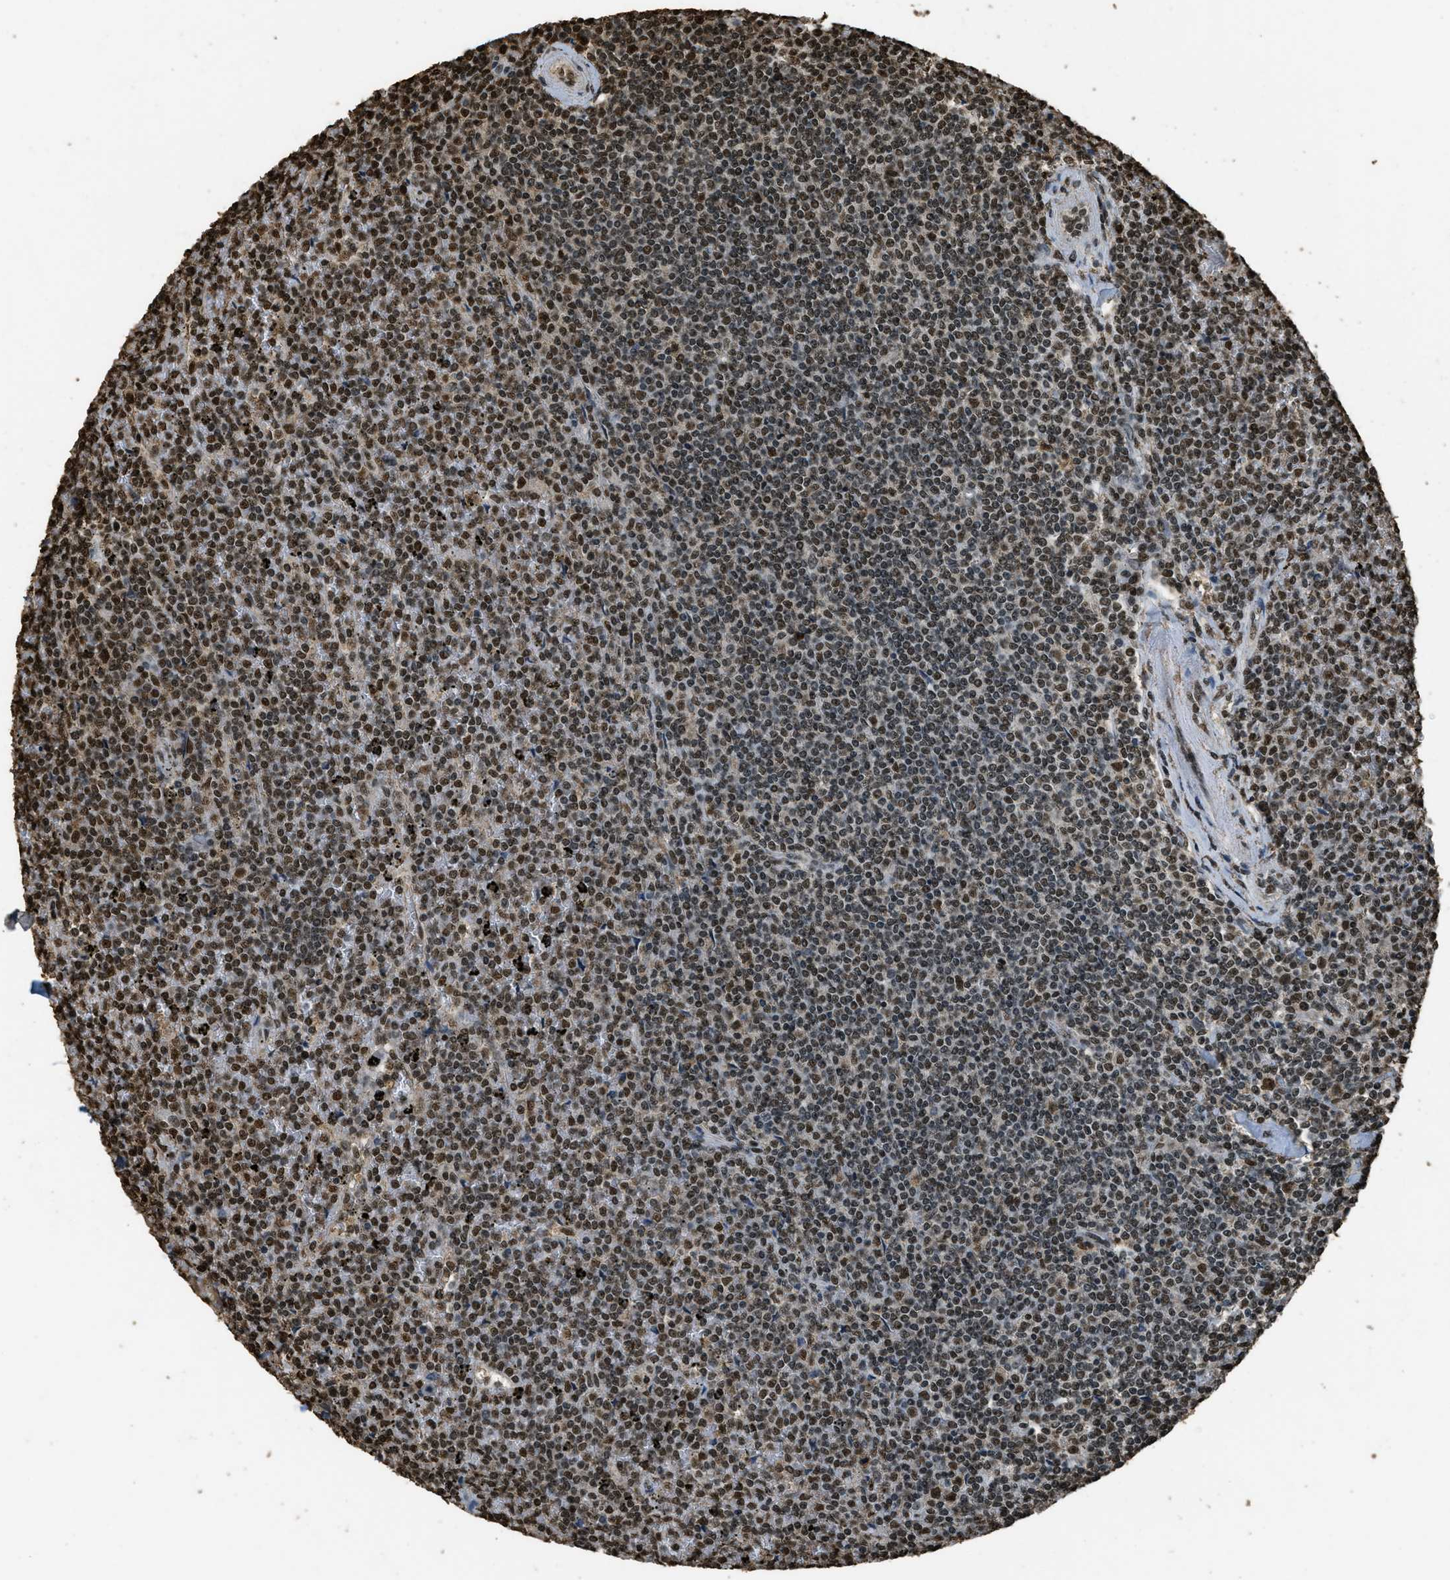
{"staining": {"intensity": "strong", "quantity": ">75%", "location": "nuclear"}, "tissue": "lymphoma", "cell_type": "Tumor cells", "image_type": "cancer", "snomed": [{"axis": "morphology", "description": "Malignant lymphoma, non-Hodgkin's type, Low grade"}, {"axis": "topography", "description": "Spleen"}], "caption": "Tumor cells demonstrate high levels of strong nuclear positivity in approximately >75% of cells in lymphoma.", "gene": "MYB", "patient": {"sex": "female", "age": 19}}